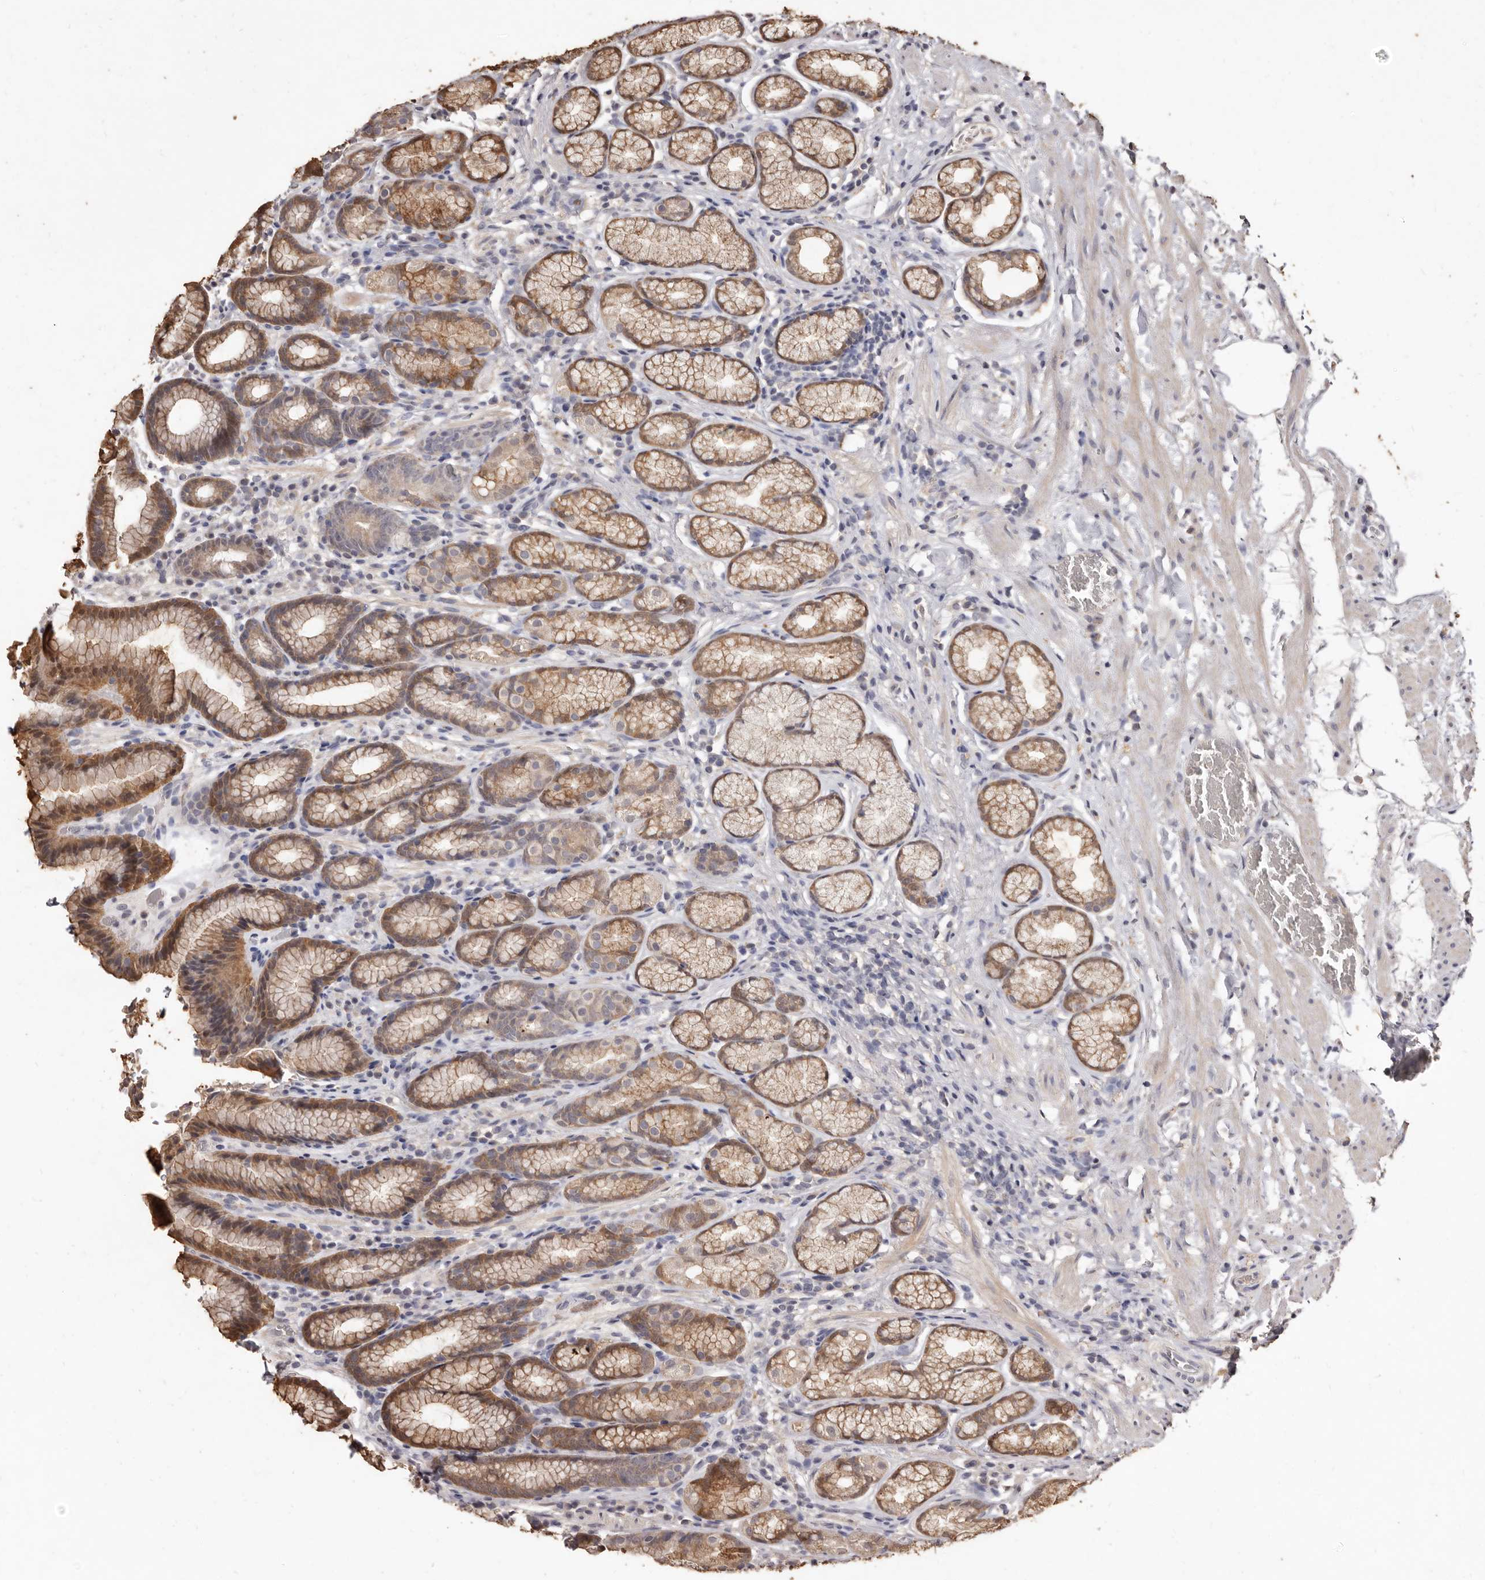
{"staining": {"intensity": "moderate", "quantity": ">75%", "location": "cytoplasmic/membranous,nuclear"}, "tissue": "stomach", "cell_type": "Glandular cells", "image_type": "normal", "snomed": [{"axis": "morphology", "description": "Normal tissue, NOS"}, {"axis": "topography", "description": "Stomach"}], "caption": "Stomach stained with immunohistochemistry displays moderate cytoplasmic/membranous,nuclear positivity in about >75% of glandular cells.", "gene": "INAVA", "patient": {"sex": "male", "age": 42}}